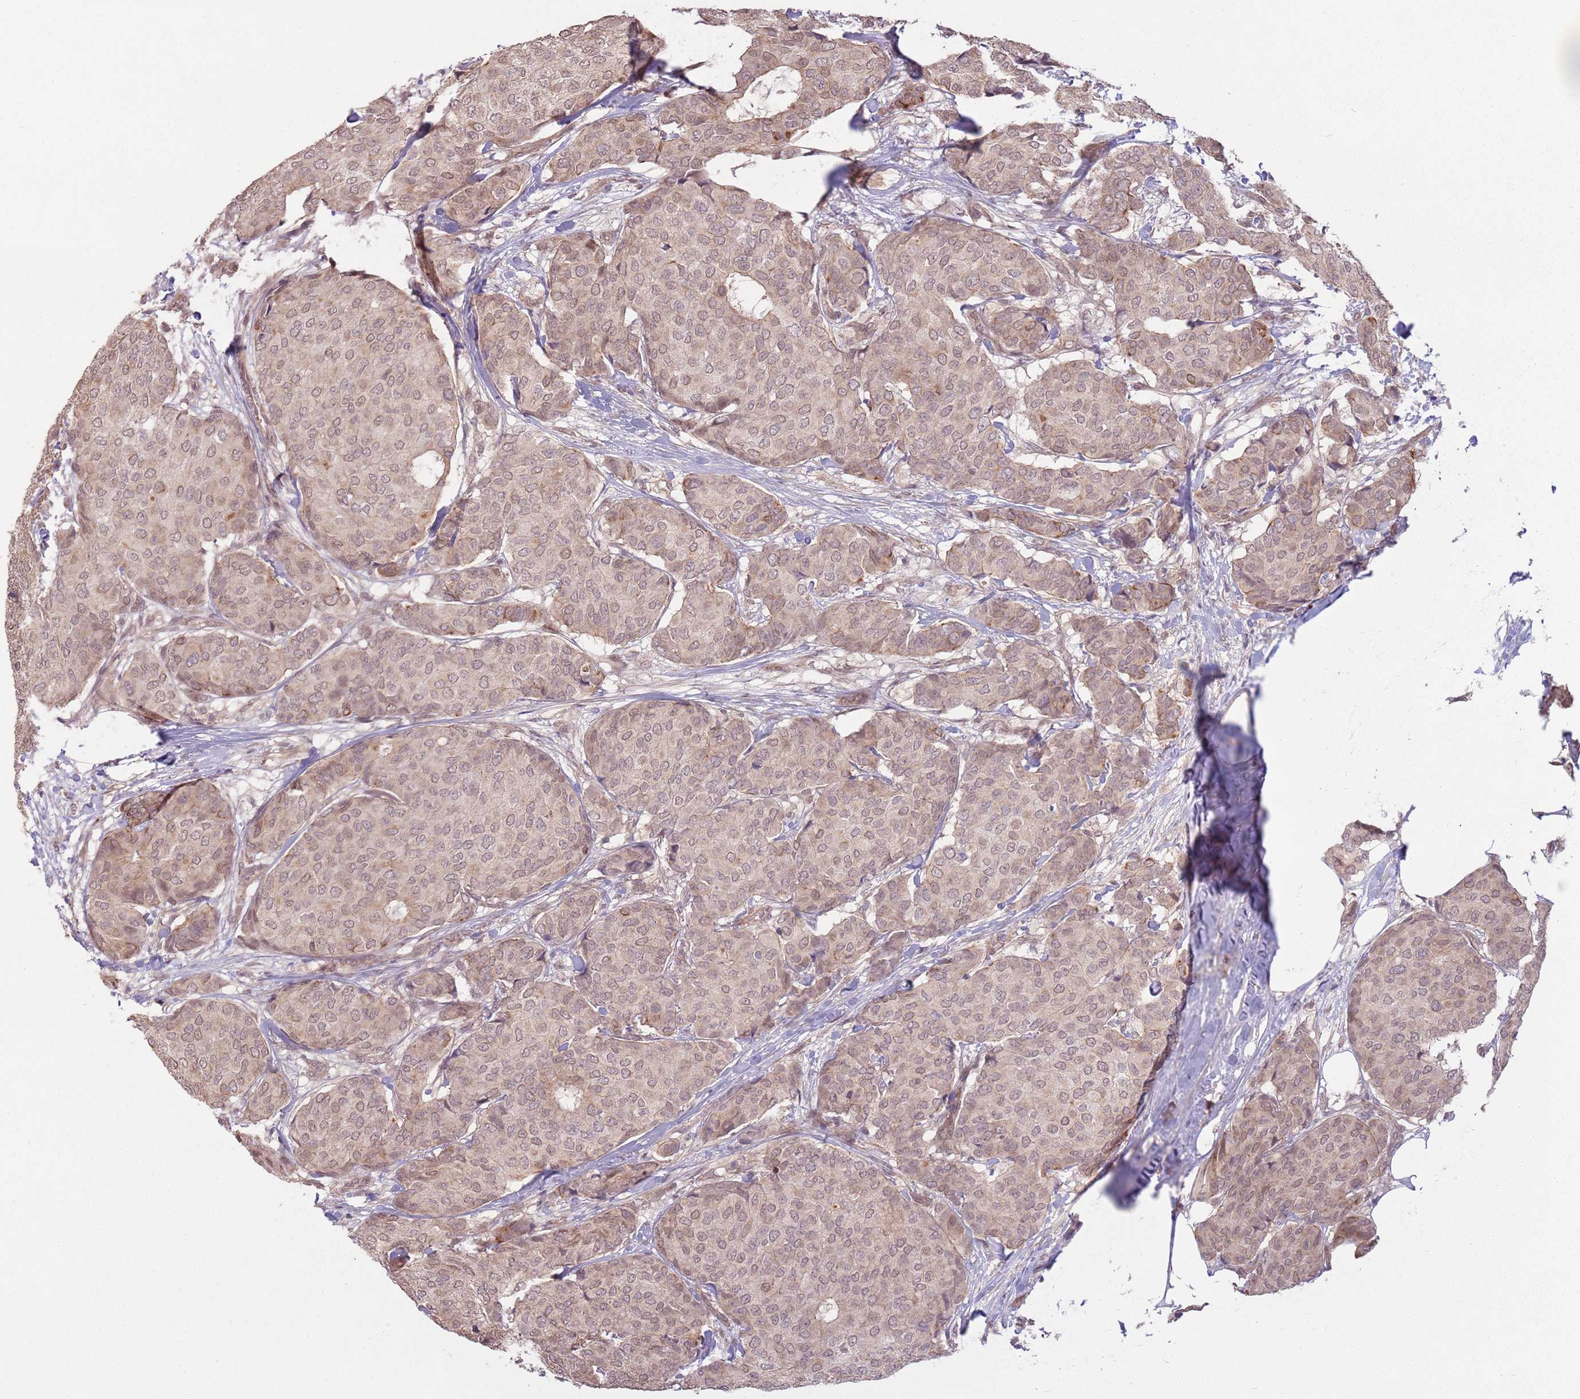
{"staining": {"intensity": "weak", "quantity": ">75%", "location": "nuclear"}, "tissue": "breast cancer", "cell_type": "Tumor cells", "image_type": "cancer", "snomed": [{"axis": "morphology", "description": "Duct carcinoma"}, {"axis": "topography", "description": "Breast"}], "caption": "Tumor cells exhibit weak nuclear expression in approximately >75% of cells in breast cancer.", "gene": "CCDC154", "patient": {"sex": "female", "age": 75}}